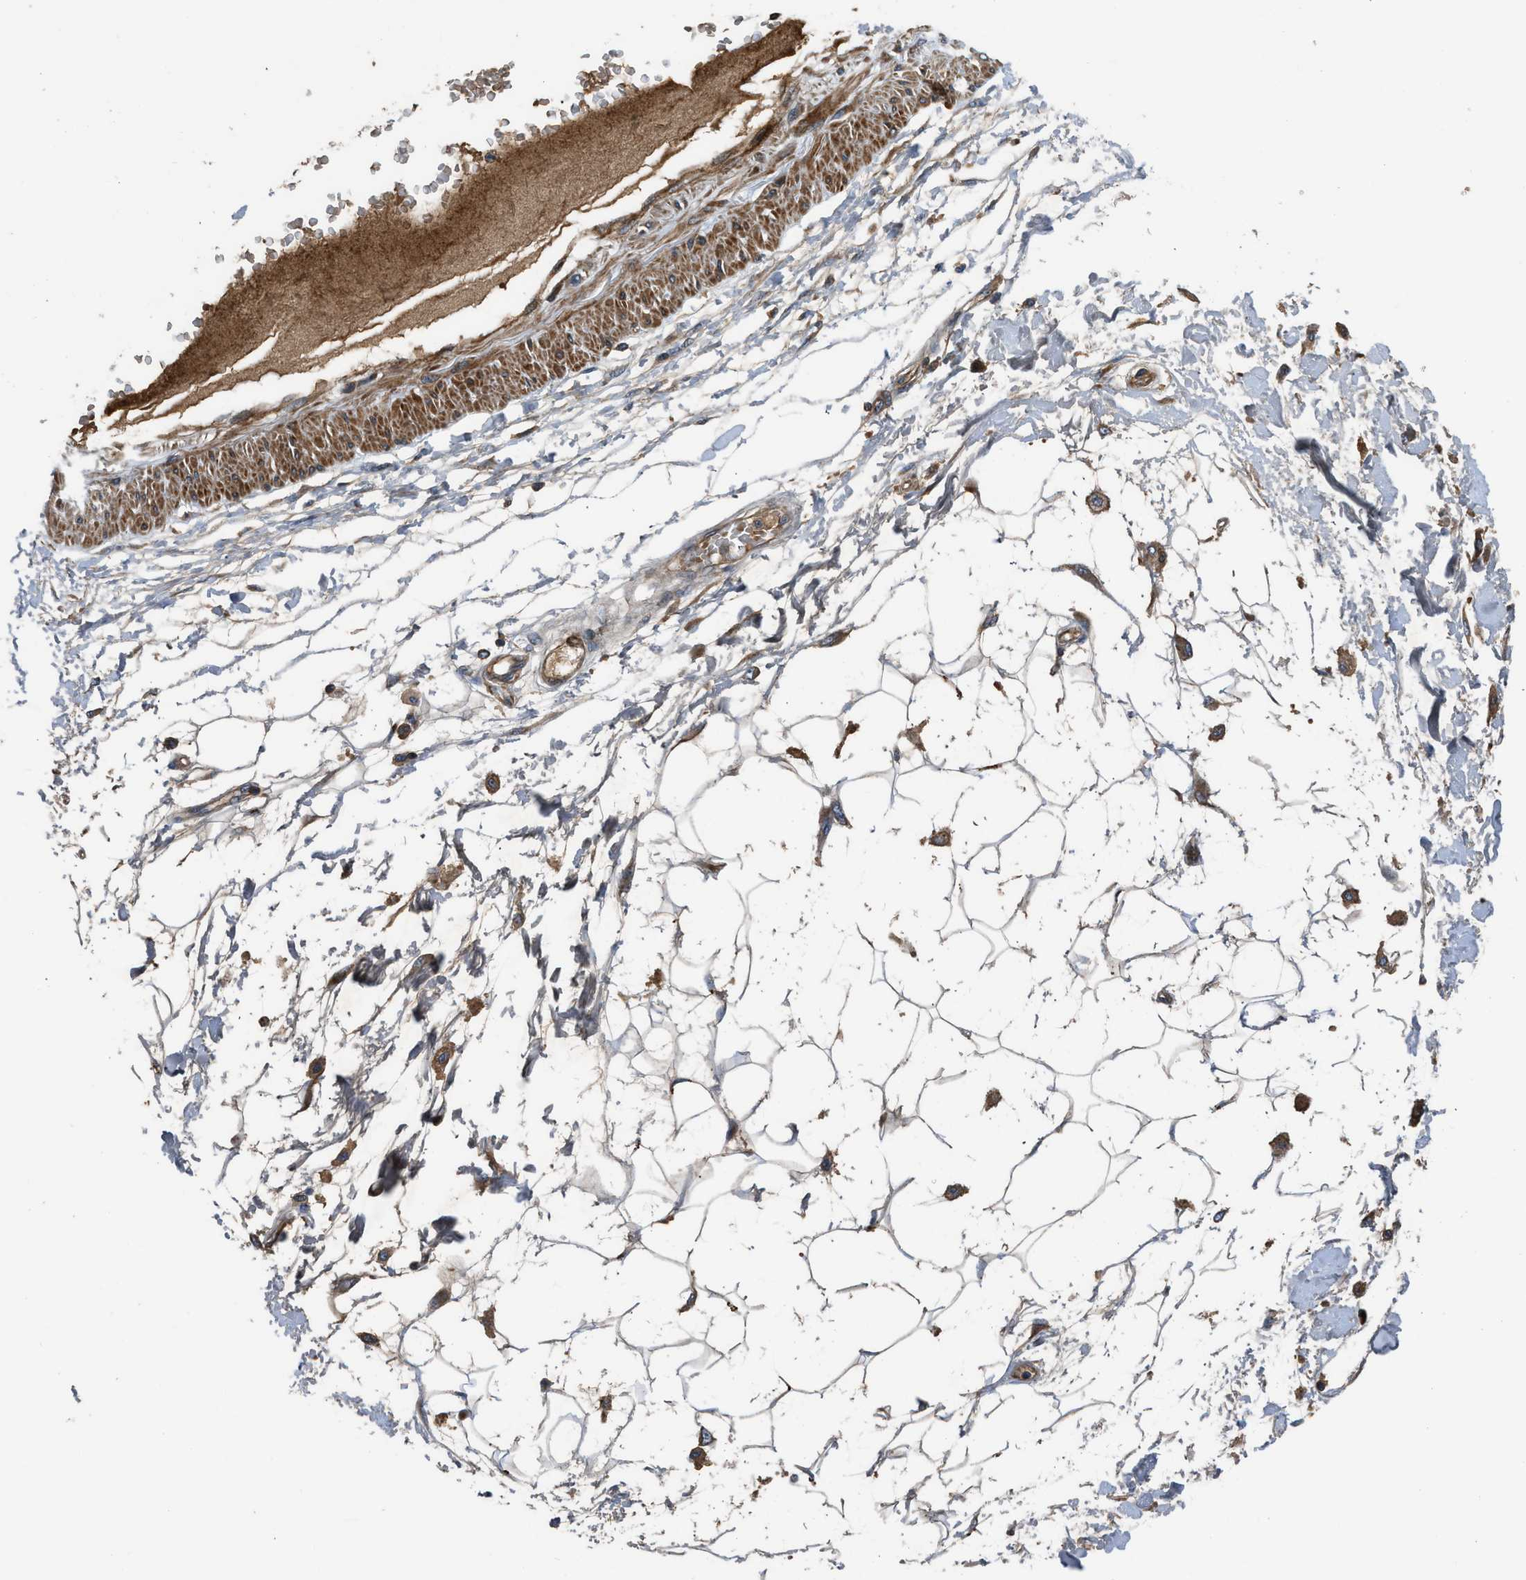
{"staining": {"intensity": "moderate", "quantity": ">75%", "location": "cytoplasmic/membranous"}, "tissue": "adipose tissue", "cell_type": "Adipocytes", "image_type": "normal", "snomed": [{"axis": "morphology", "description": "Normal tissue, NOS"}, {"axis": "morphology", "description": "Squamous cell carcinoma, NOS"}, {"axis": "topography", "description": "Skin"}, {"axis": "topography", "description": "Peripheral nerve tissue"}], "caption": "A medium amount of moderate cytoplasmic/membranous staining is appreciated in approximately >75% of adipocytes in unremarkable adipose tissue.", "gene": "CNNM3", "patient": {"sex": "male", "age": 83}}